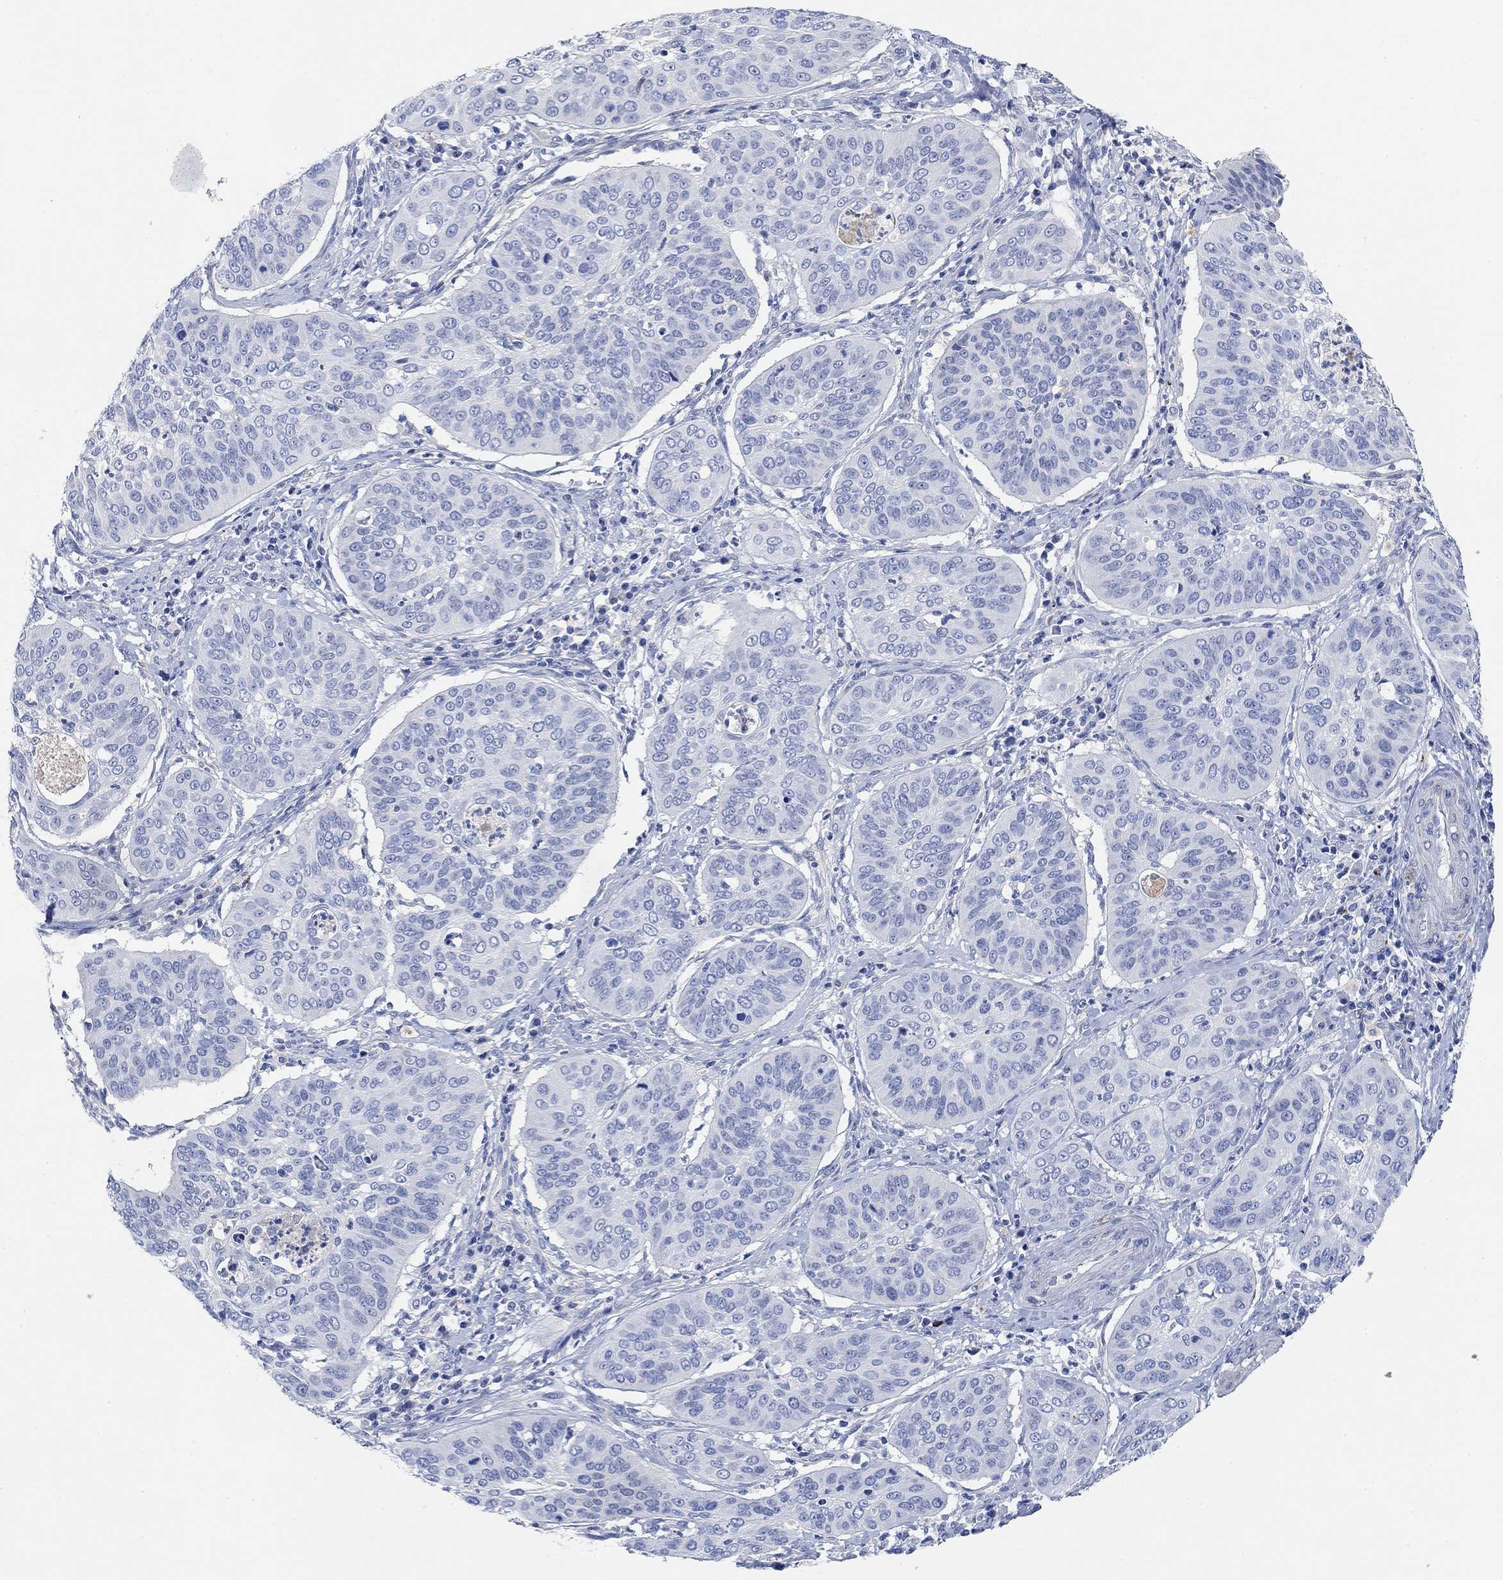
{"staining": {"intensity": "negative", "quantity": "none", "location": "none"}, "tissue": "cervical cancer", "cell_type": "Tumor cells", "image_type": "cancer", "snomed": [{"axis": "morphology", "description": "Normal tissue, NOS"}, {"axis": "morphology", "description": "Squamous cell carcinoma, NOS"}, {"axis": "topography", "description": "Cervix"}], "caption": "The immunohistochemistry (IHC) photomicrograph has no significant staining in tumor cells of squamous cell carcinoma (cervical) tissue.", "gene": "VAT1L", "patient": {"sex": "female", "age": 39}}